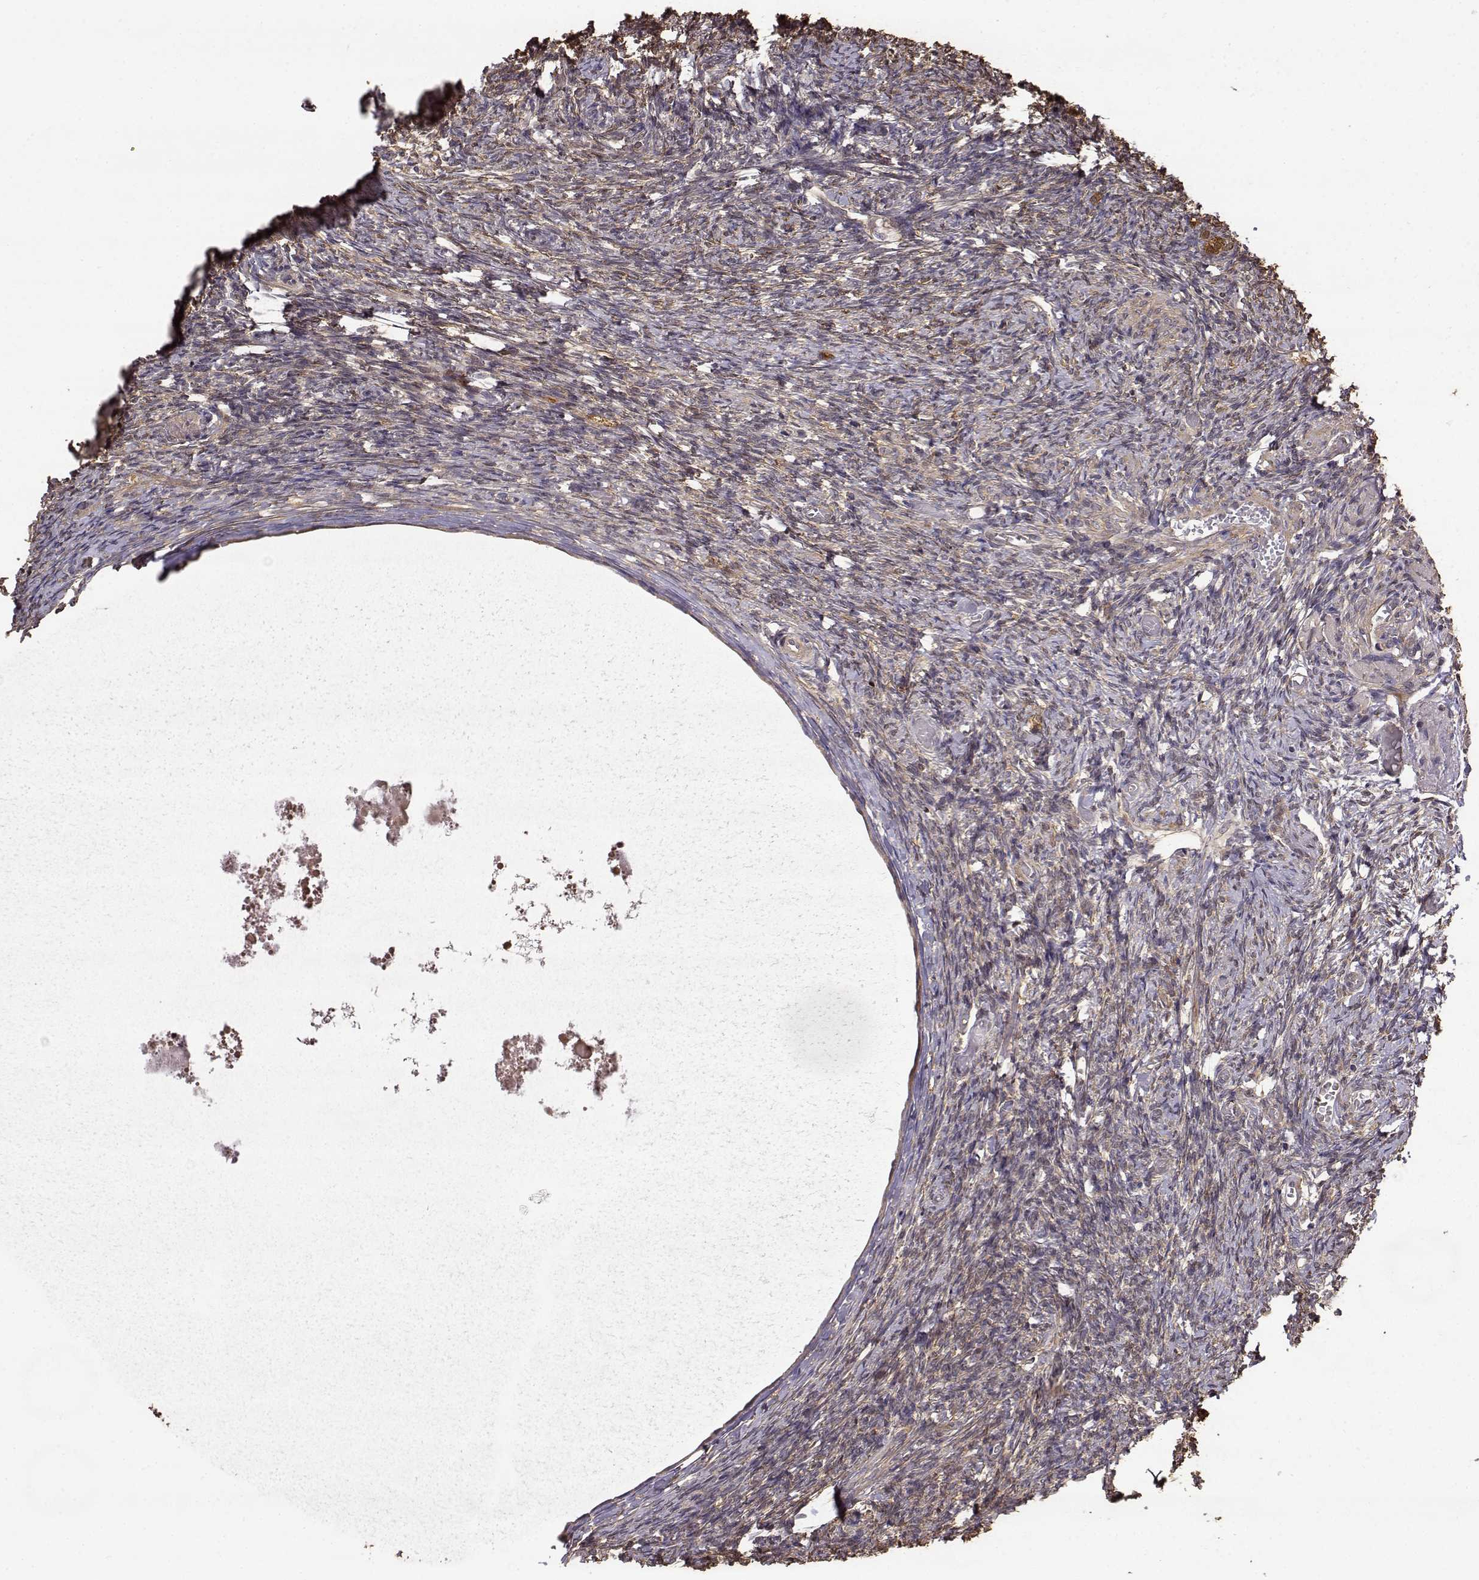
{"staining": {"intensity": "weak", "quantity": "<25%", "location": "cytoplasmic/membranous"}, "tissue": "ovary", "cell_type": "Ovarian stroma cells", "image_type": "normal", "snomed": [{"axis": "morphology", "description": "Normal tissue, NOS"}, {"axis": "topography", "description": "Ovary"}], "caption": "IHC photomicrograph of benign ovary: ovary stained with DAB demonstrates no significant protein positivity in ovarian stroma cells.", "gene": "CRIM1", "patient": {"sex": "female", "age": 72}}